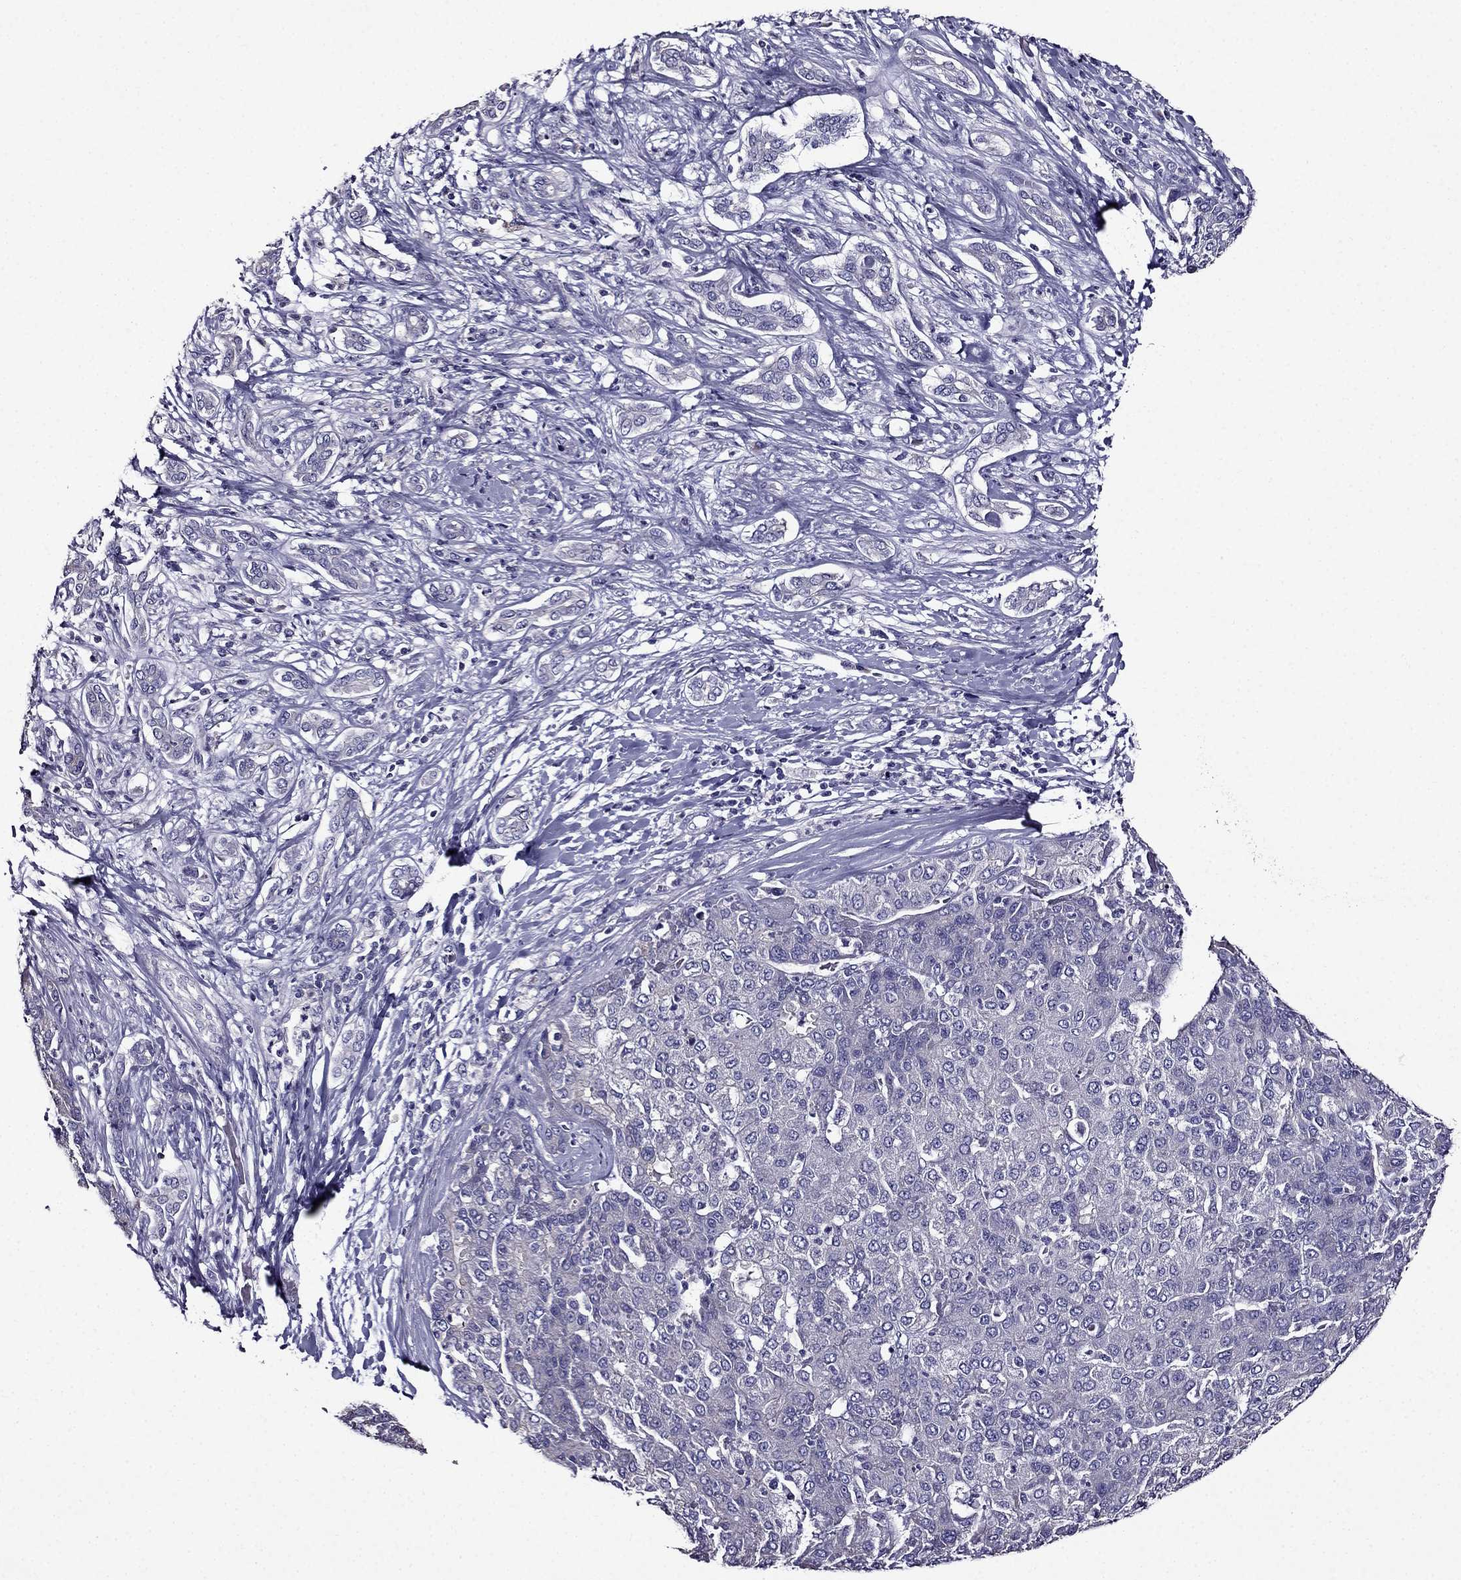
{"staining": {"intensity": "negative", "quantity": "none", "location": "none"}, "tissue": "liver cancer", "cell_type": "Tumor cells", "image_type": "cancer", "snomed": [{"axis": "morphology", "description": "Carcinoma, Hepatocellular, NOS"}, {"axis": "topography", "description": "Liver"}], "caption": "This is a histopathology image of immunohistochemistry staining of hepatocellular carcinoma (liver), which shows no expression in tumor cells.", "gene": "TMEM266", "patient": {"sex": "male", "age": 65}}